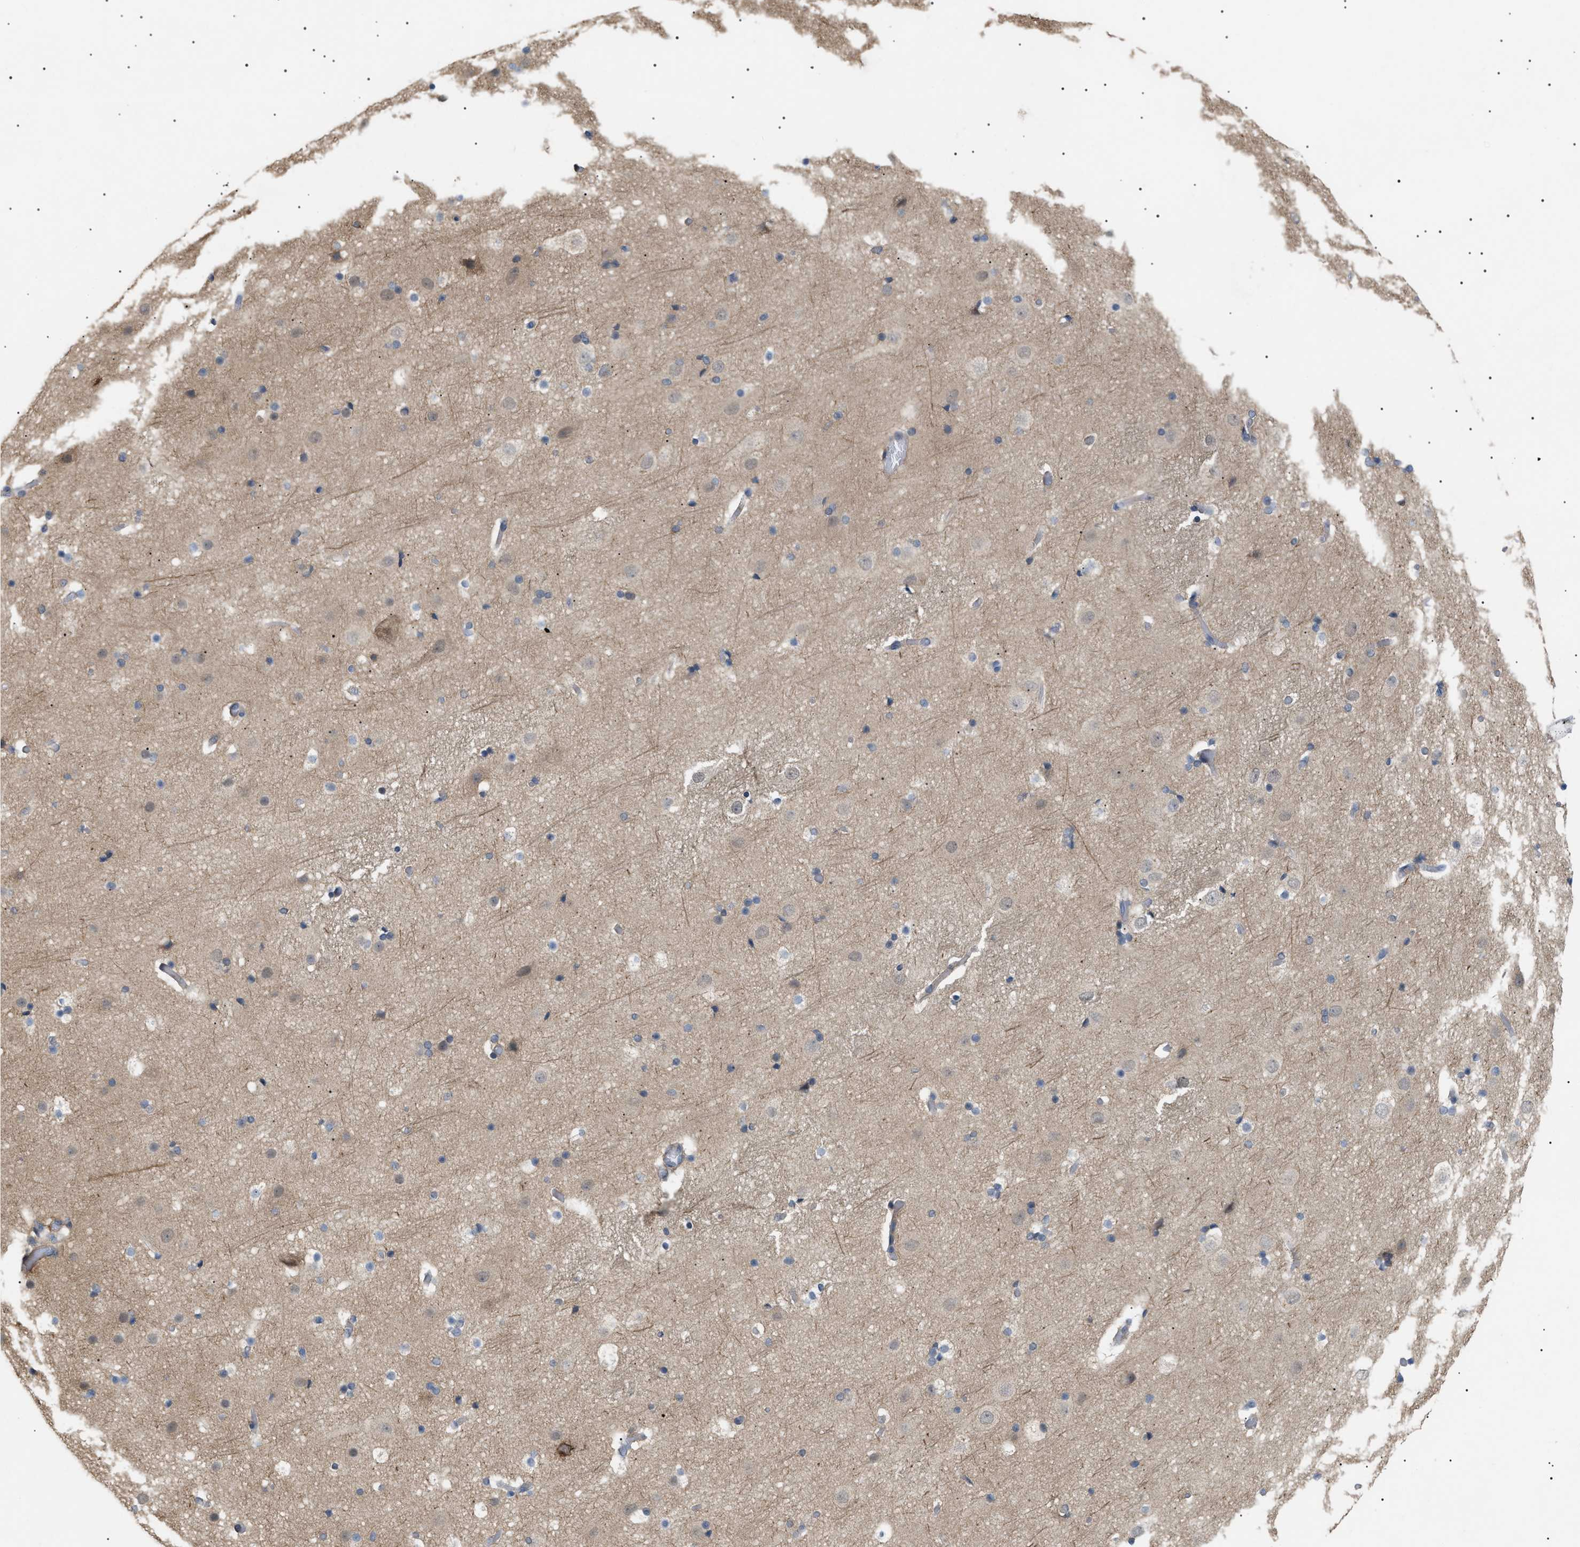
{"staining": {"intensity": "negative", "quantity": "none", "location": "none"}, "tissue": "cerebral cortex", "cell_type": "Endothelial cells", "image_type": "normal", "snomed": [{"axis": "morphology", "description": "Normal tissue, NOS"}, {"axis": "topography", "description": "Cerebral cortex"}], "caption": "There is no significant expression in endothelial cells of cerebral cortex. (Stains: DAB immunohistochemistry with hematoxylin counter stain, Microscopy: brightfield microscopy at high magnification).", "gene": "IRS2", "patient": {"sex": "male", "age": 57}}